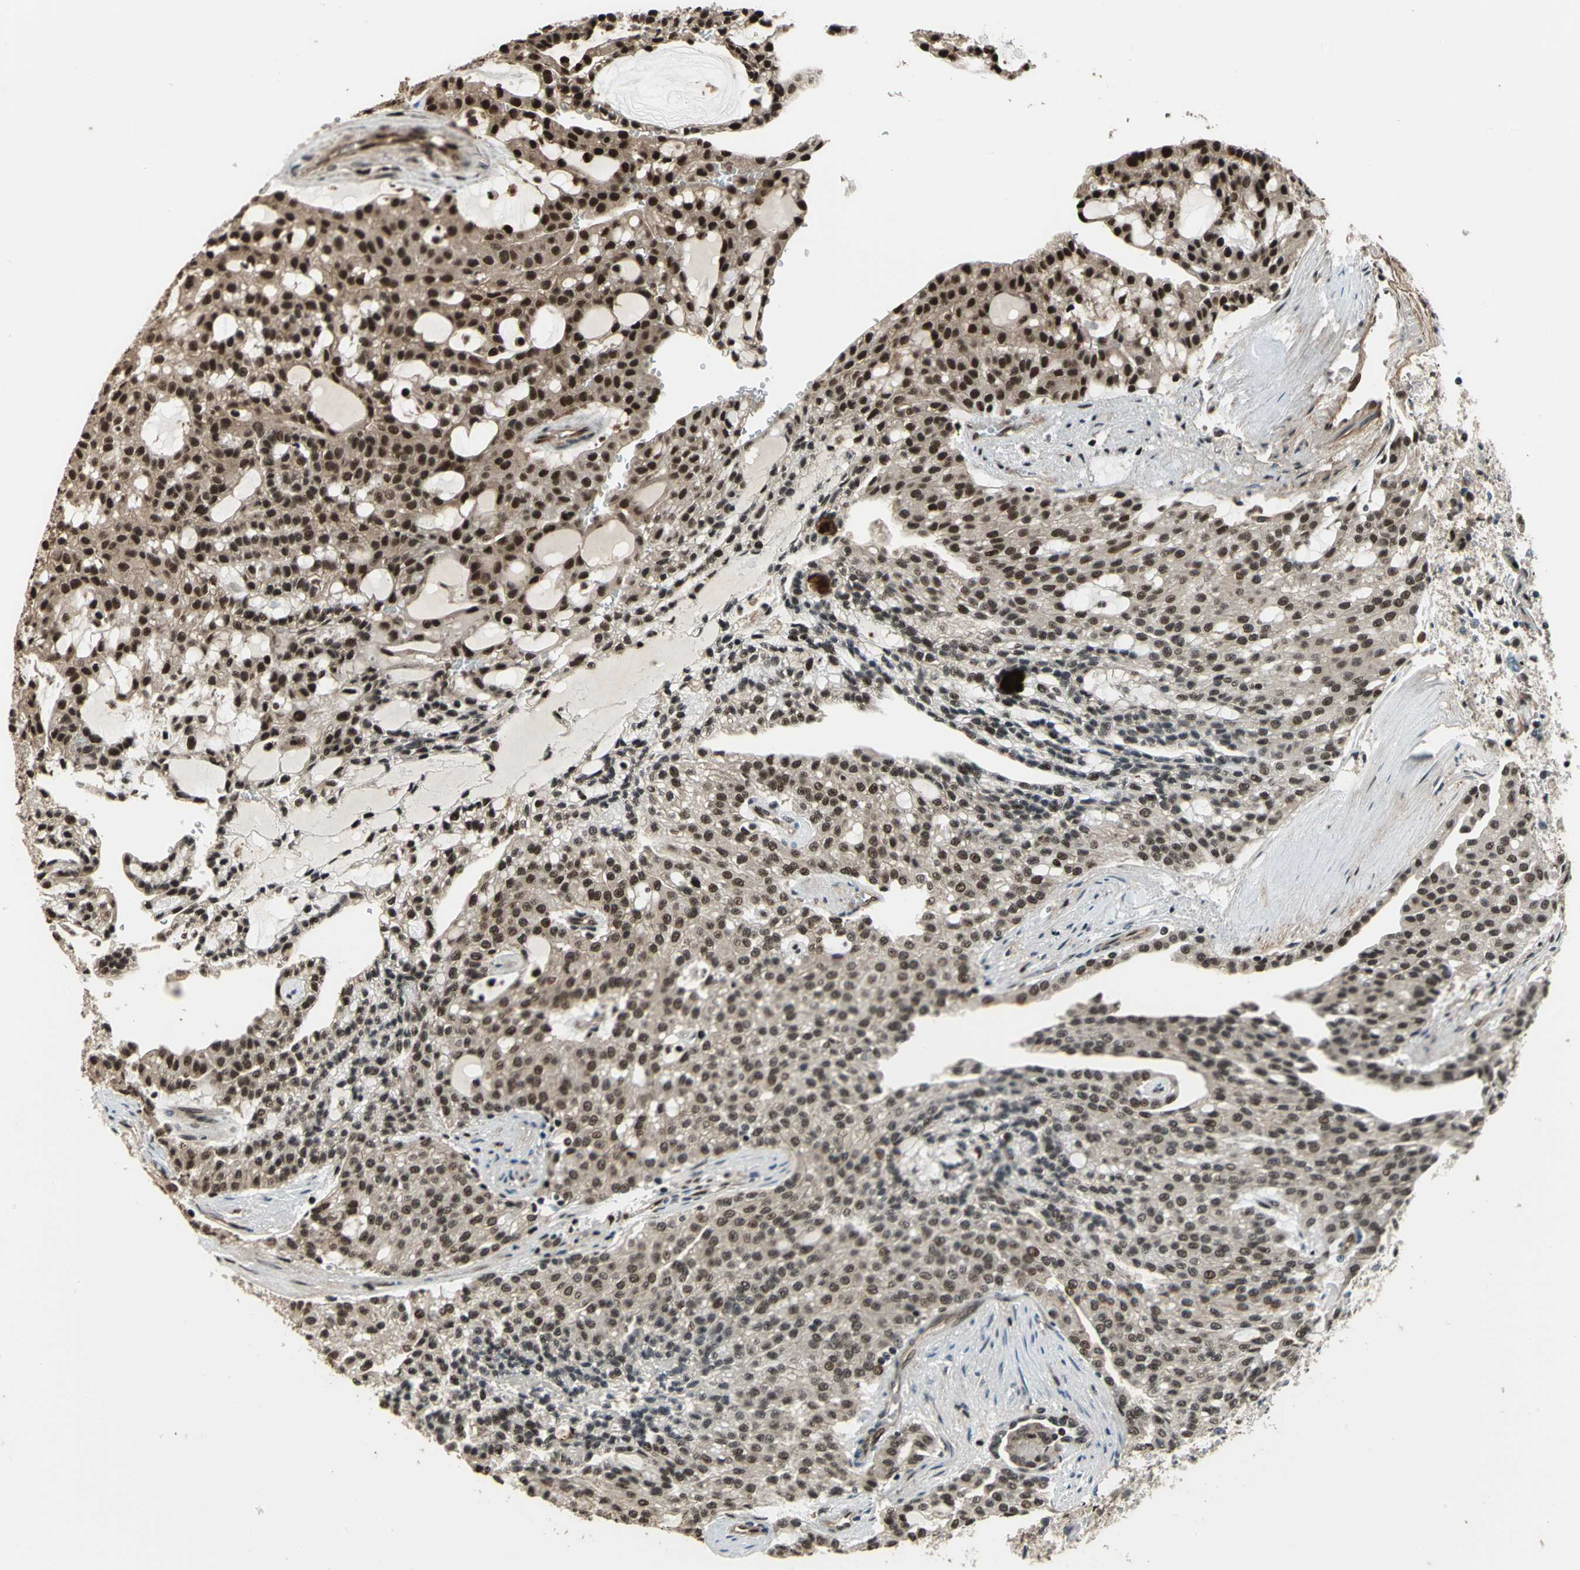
{"staining": {"intensity": "moderate", "quantity": ">75%", "location": "nuclear"}, "tissue": "renal cancer", "cell_type": "Tumor cells", "image_type": "cancer", "snomed": [{"axis": "morphology", "description": "Adenocarcinoma, NOS"}, {"axis": "topography", "description": "Kidney"}], "caption": "Immunohistochemical staining of human renal adenocarcinoma exhibits medium levels of moderate nuclear protein positivity in approximately >75% of tumor cells. The staining was performed using DAB to visualize the protein expression in brown, while the nuclei were stained in blue with hematoxylin (Magnification: 20x).", "gene": "MIS18BP1", "patient": {"sex": "male", "age": 63}}